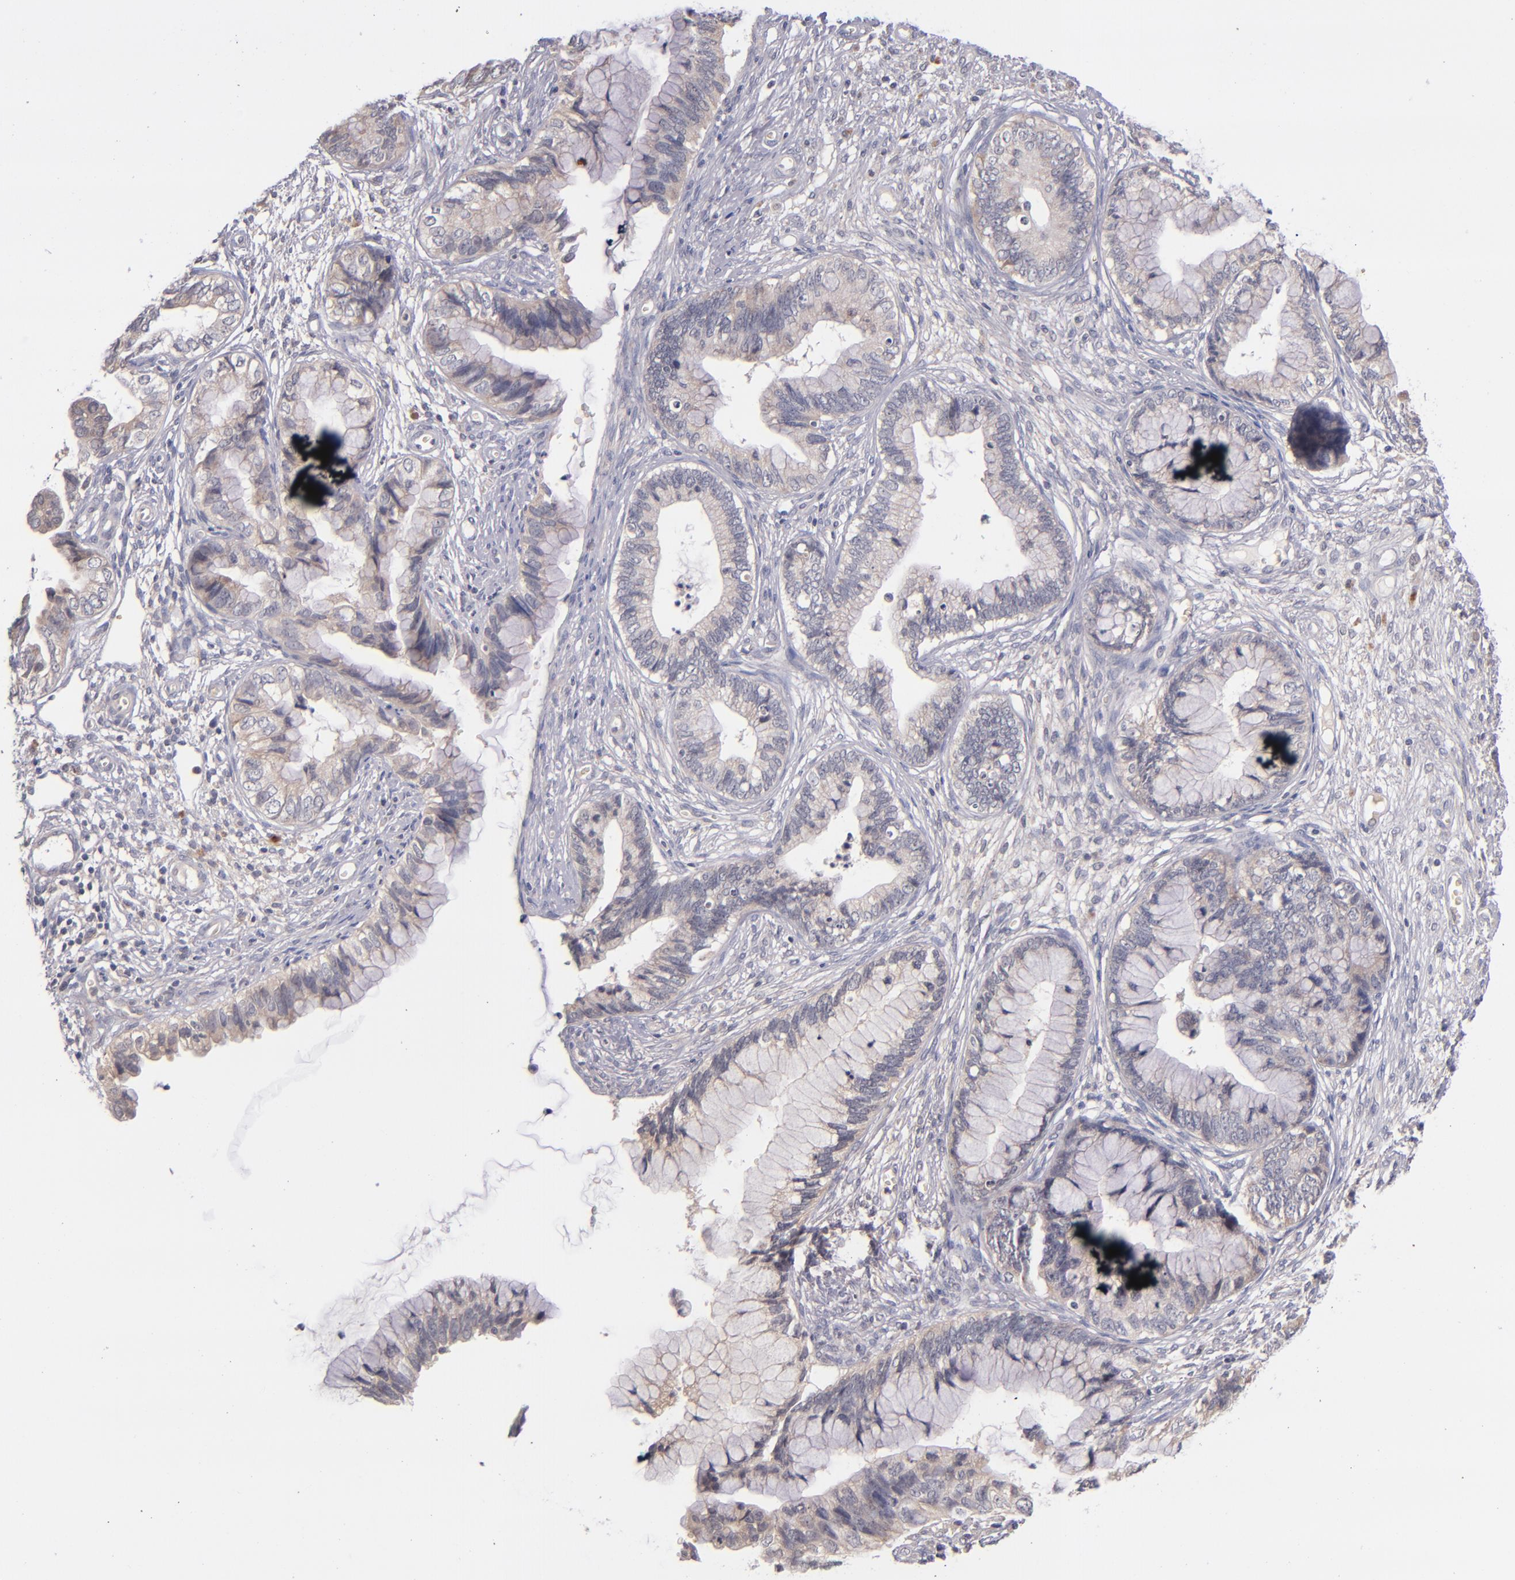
{"staining": {"intensity": "negative", "quantity": "none", "location": "none"}, "tissue": "cervical cancer", "cell_type": "Tumor cells", "image_type": "cancer", "snomed": [{"axis": "morphology", "description": "Adenocarcinoma, NOS"}, {"axis": "topography", "description": "Cervix"}], "caption": "IHC photomicrograph of human cervical cancer stained for a protein (brown), which demonstrates no expression in tumor cells. (IHC, brightfield microscopy, high magnification).", "gene": "TSC2", "patient": {"sex": "female", "age": 44}}